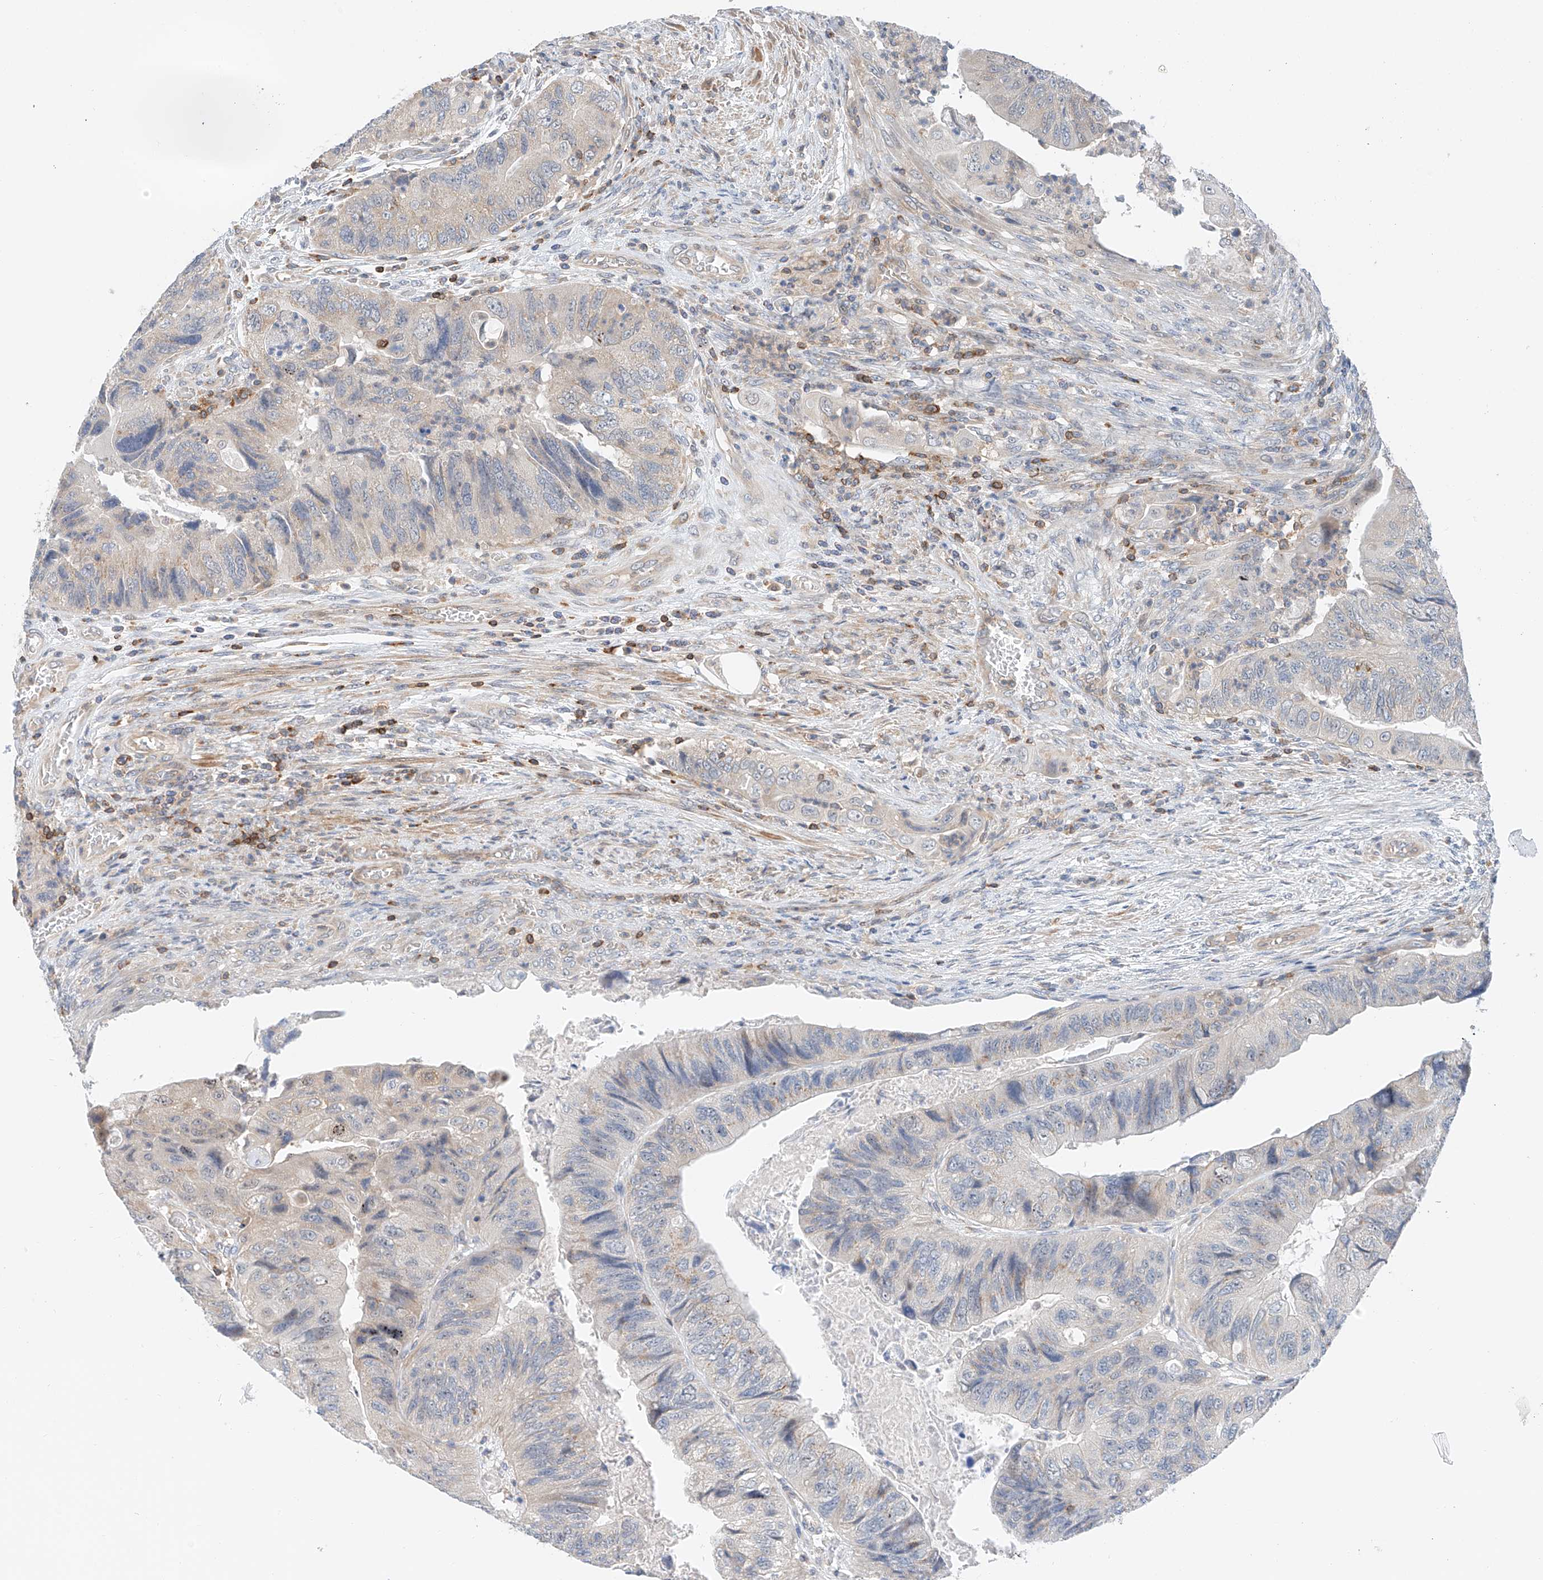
{"staining": {"intensity": "weak", "quantity": "25%-75%", "location": "cytoplasmic/membranous"}, "tissue": "colorectal cancer", "cell_type": "Tumor cells", "image_type": "cancer", "snomed": [{"axis": "morphology", "description": "Adenocarcinoma, NOS"}, {"axis": "topography", "description": "Rectum"}], "caption": "Adenocarcinoma (colorectal) tissue shows weak cytoplasmic/membranous staining in approximately 25%-75% of tumor cells", "gene": "MFN2", "patient": {"sex": "male", "age": 63}}